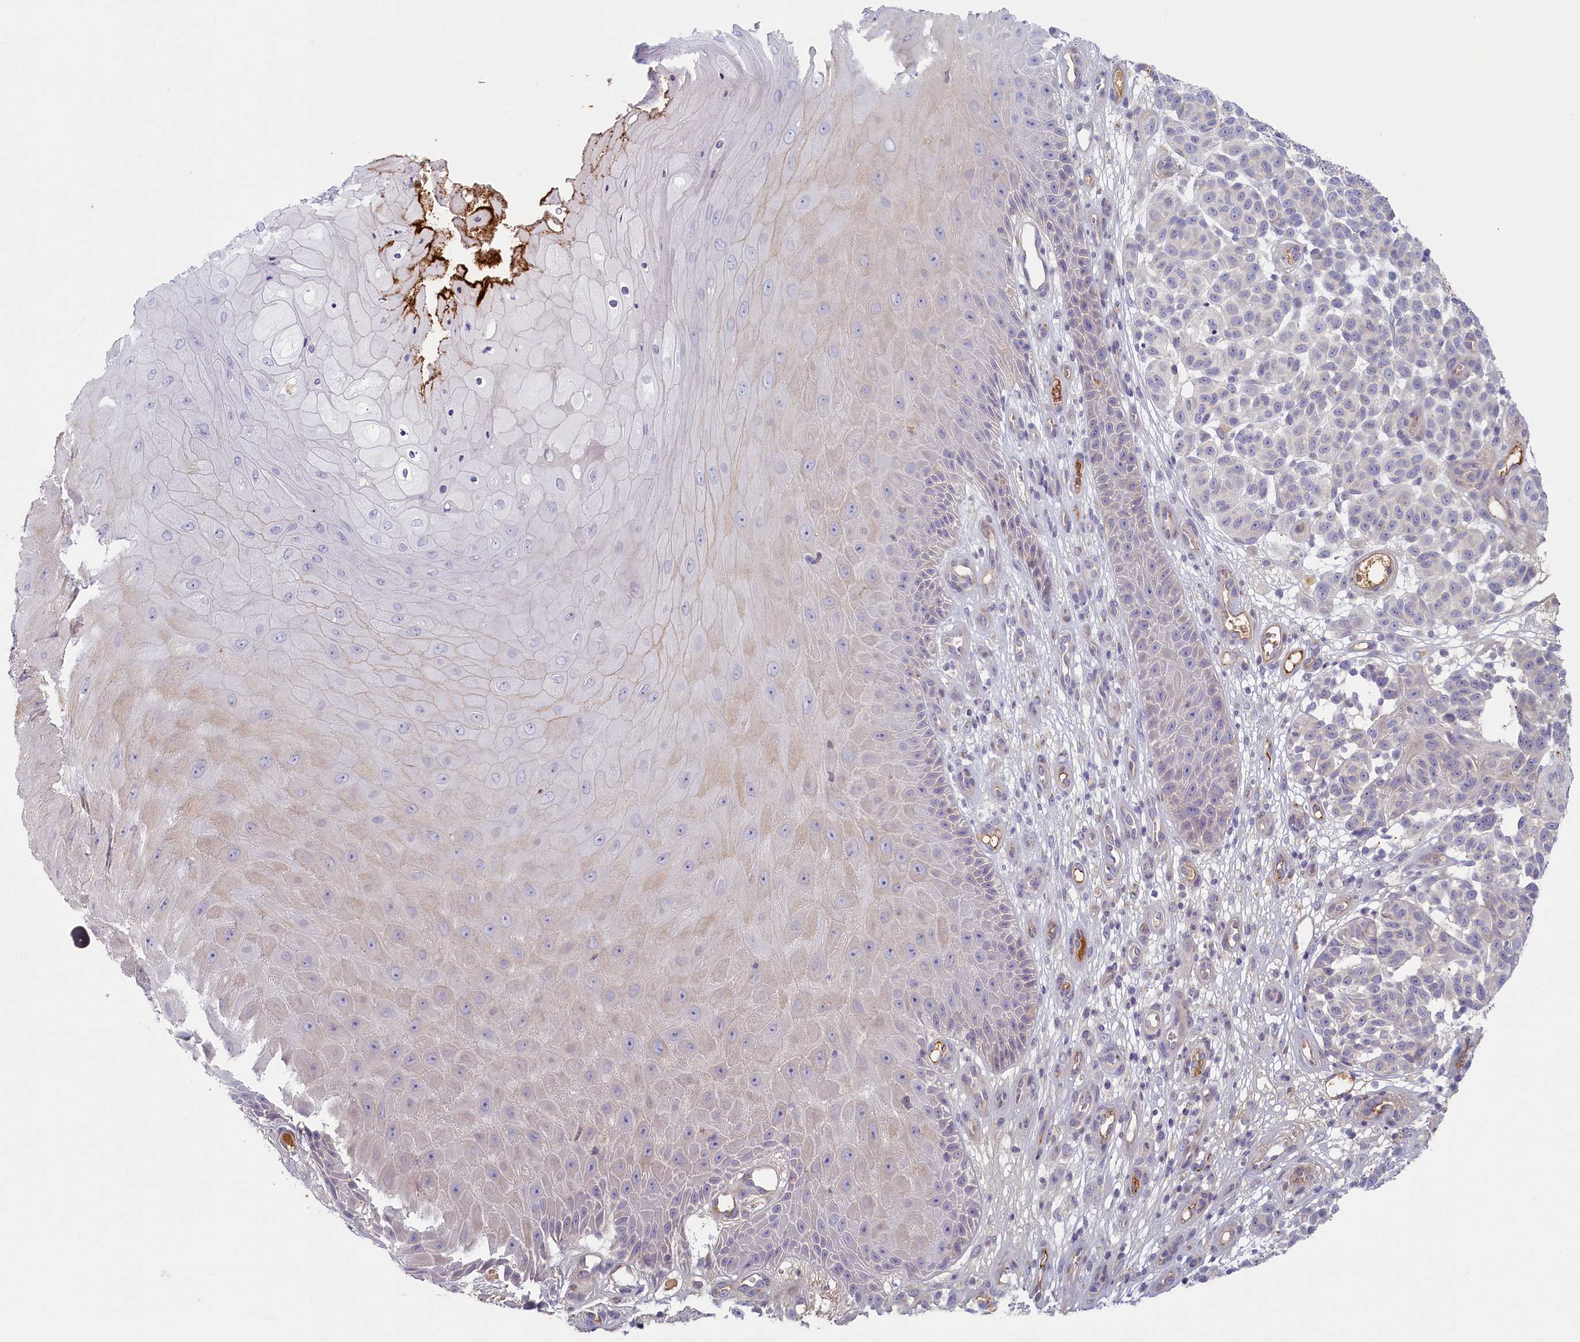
{"staining": {"intensity": "negative", "quantity": "none", "location": "none"}, "tissue": "melanoma", "cell_type": "Tumor cells", "image_type": "cancer", "snomed": [{"axis": "morphology", "description": "Malignant melanoma, NOS"}, {"axis": "topography", "description": "Skin"}], "caption": "Immunohistochemical staining of malignant melanoma demonstrates no significant positivity in tumor cells. The staining is performed using DAB (3,3'-diaminobenzidine) brown chromogen with nuclei counter-stained in using hematoxylin.", "gene": "STX16", "patient": {"sex": "male", "age": 49}}